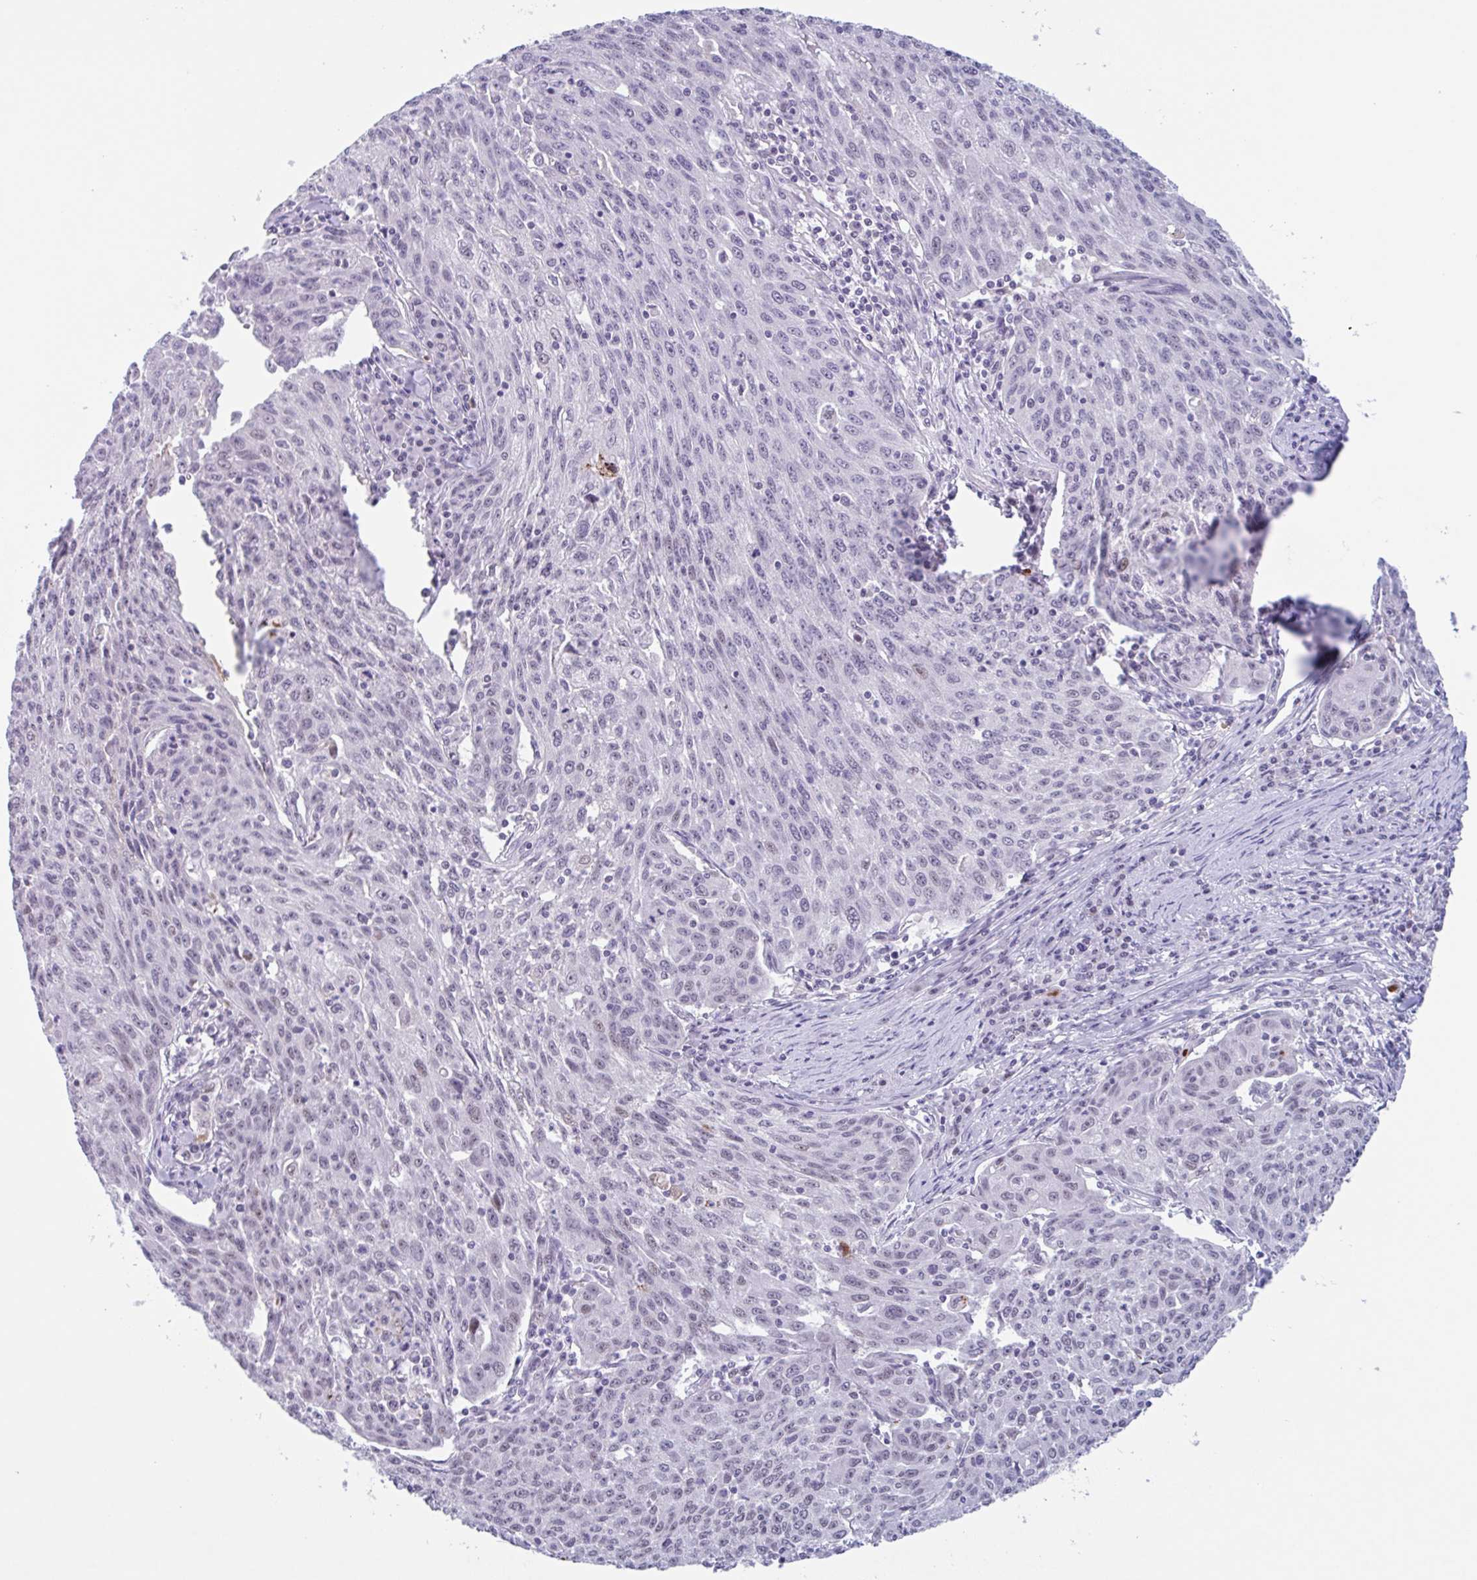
{"staining": {"intensity": "weak", "quantity": "<25%", "location": "nuclear"}, "tissue": "lung cancer", "cell_type": "Tumor cells", "image_type": "cancer", "snomed": [{"axis": "morphology", "description": "Squamous cell carcinoma, NOS"}, {"axis": "morphology", "description": "Squamous cell carcinoma, metastatic, NOS"}, {"axis": "topography", "description": "Bronchus"}, {"axis": "topography", "description": "Lung"}], "caption": "A histopathology image of human squamous cell carcinoma (lung) is negative for staining in tumor cells.", "gene": "PLG", "patient": {"sex": "male", "age": 62}}